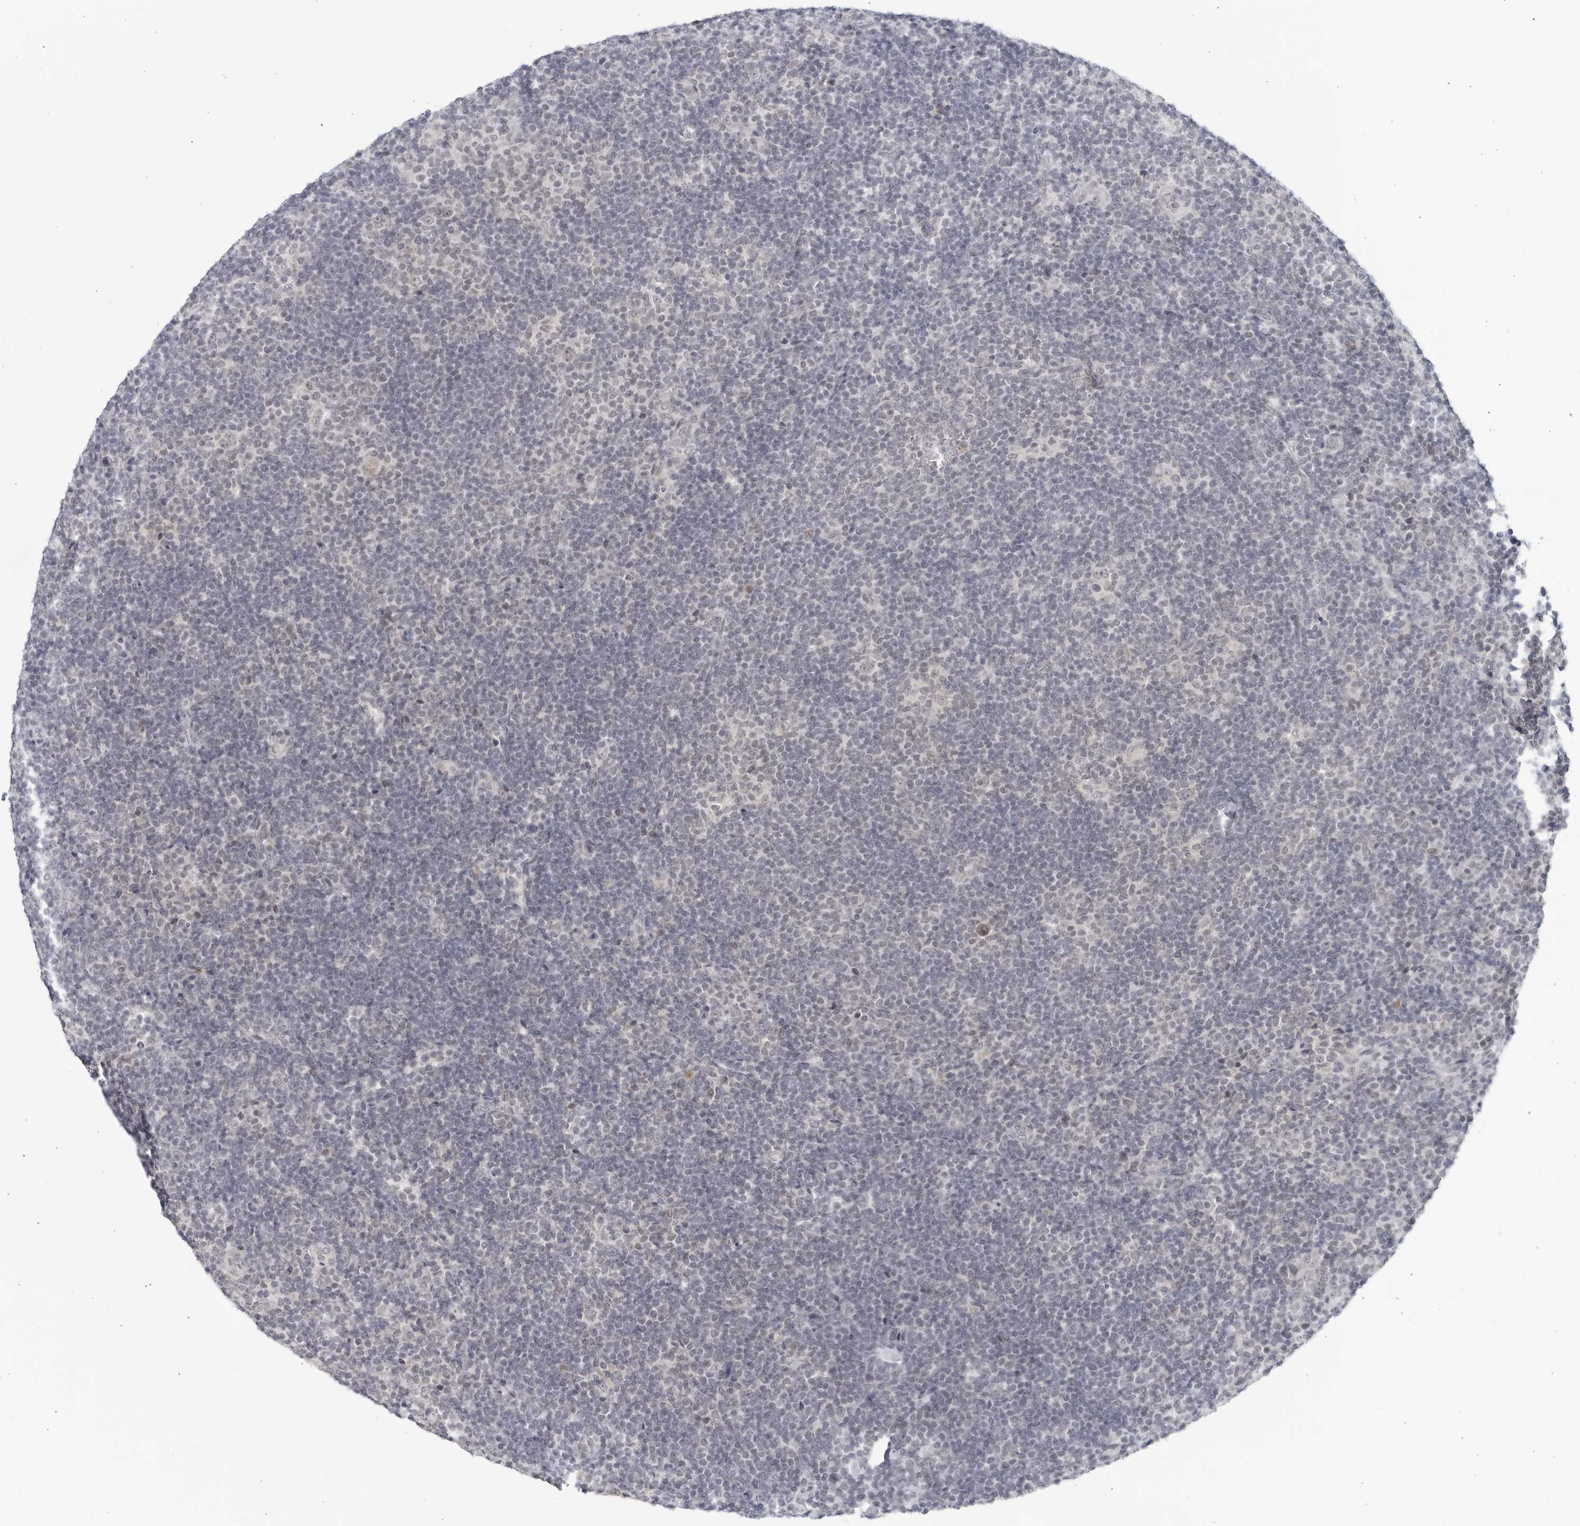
{"staining": {"intensity": "negative", "quantity": "none", "location": "none"}, "tissue": "lymphoma", "cell_type": "Tumor cells", "image_type": "cancer", "snomed": [{"axis": "morphology", "description": "Hodgkin's disease, NOS"}, {"axis": "topography", "description": "Lymph node"}], "caption": "Immunohistochemistry photomicrograph of neoplastic tissue: human lymphoma stained with DAB (3,3'-diaminobenzidine) shows no significant protein staining in tumor cells.", "gene": "WDTC1", "patient": {"sex": "female", "age": 57}}